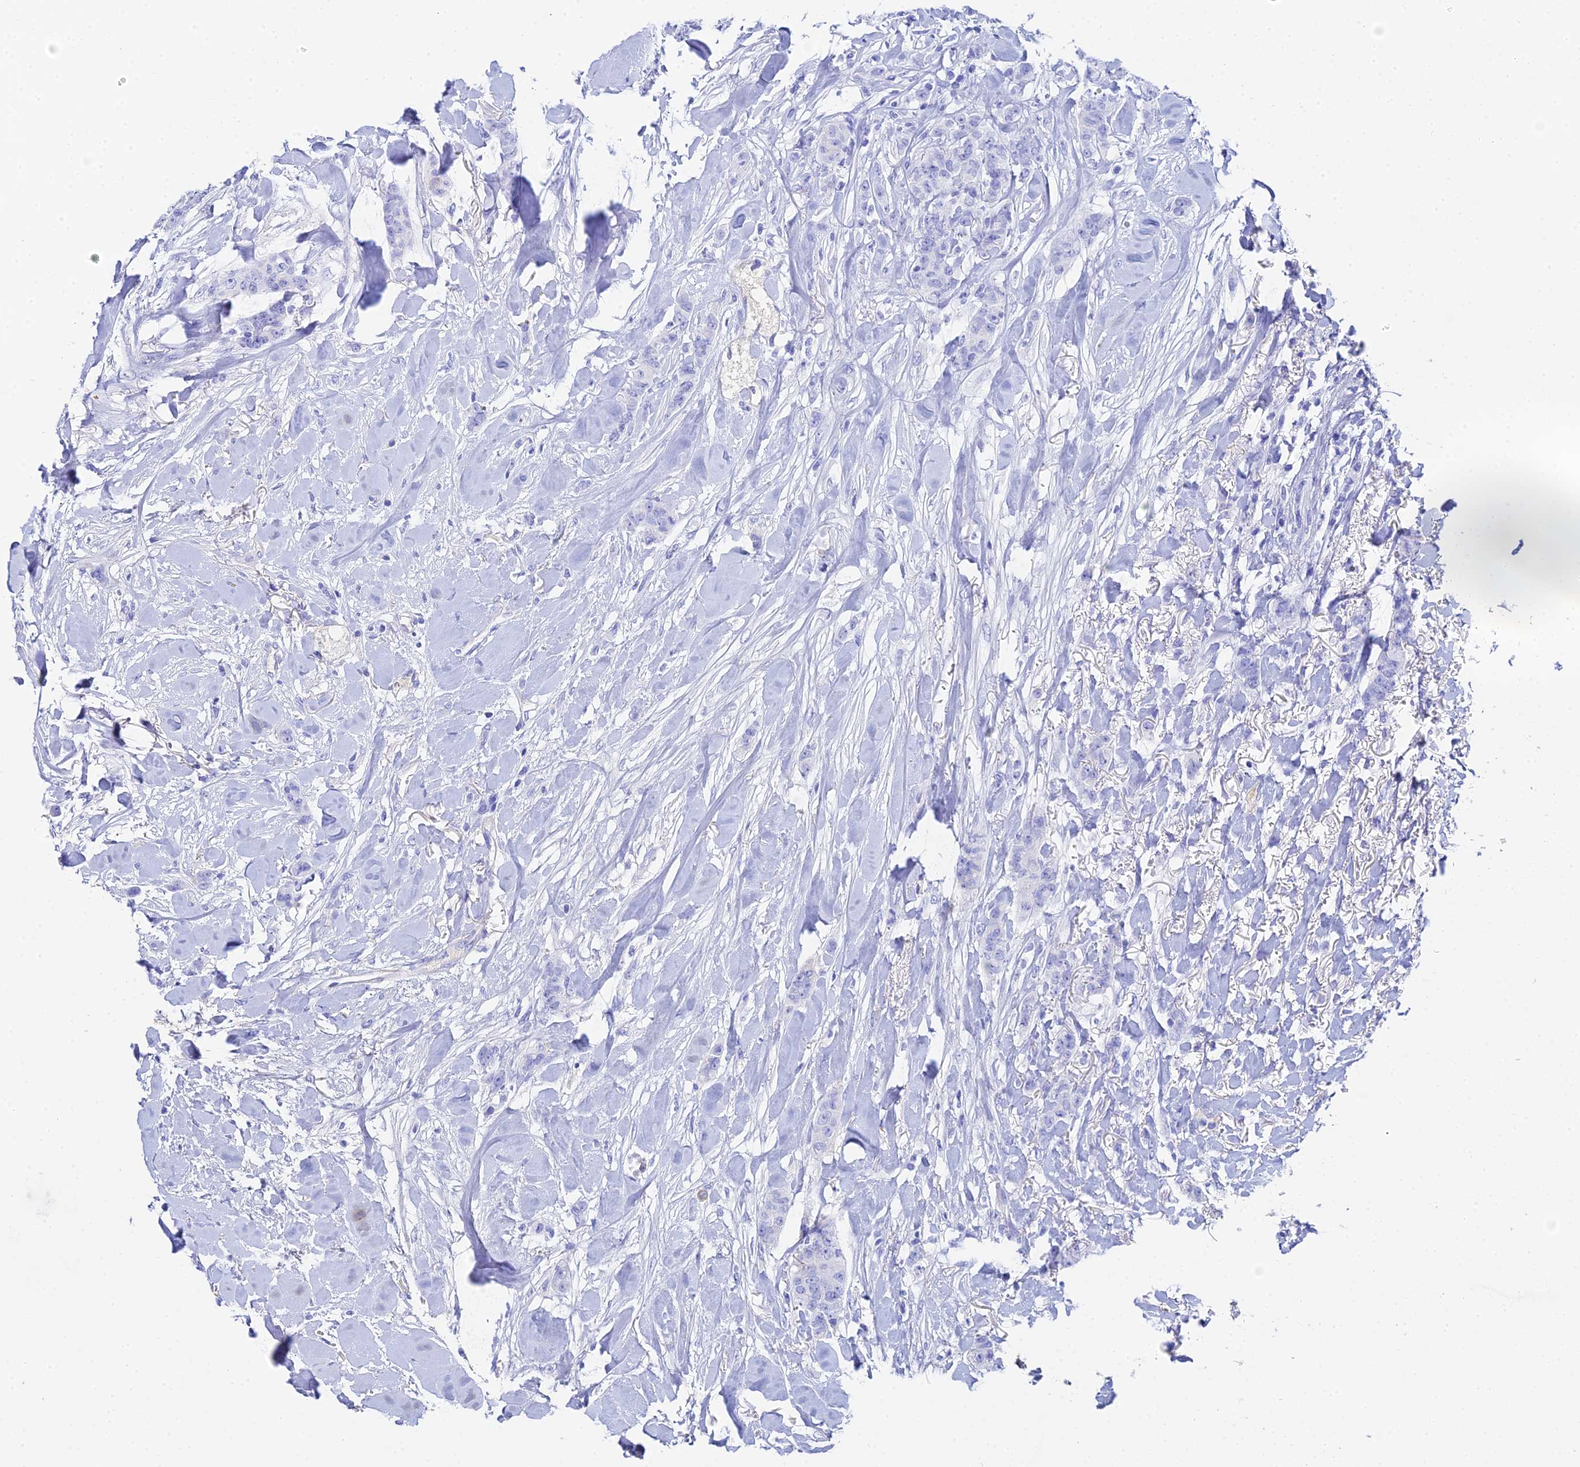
{"staining": {"intensity": "negative", "quantity": "none", "location": "none"}, "tissue": "breast cancer", "cell_type": "Tumor cells", "image_type": "cancer", "snomed": [{"axis": "morphology", "description": "Duct carcinoma"}, {"axis": "topography", "description": "Breast"}], "caption": "Human breast cancer stained for a protein using immunohistochemistry (IHC) demonstrates no positivity in tumor cells.", "gene": "CELA3A", "patient": {"sex": "female", "age": 40}}